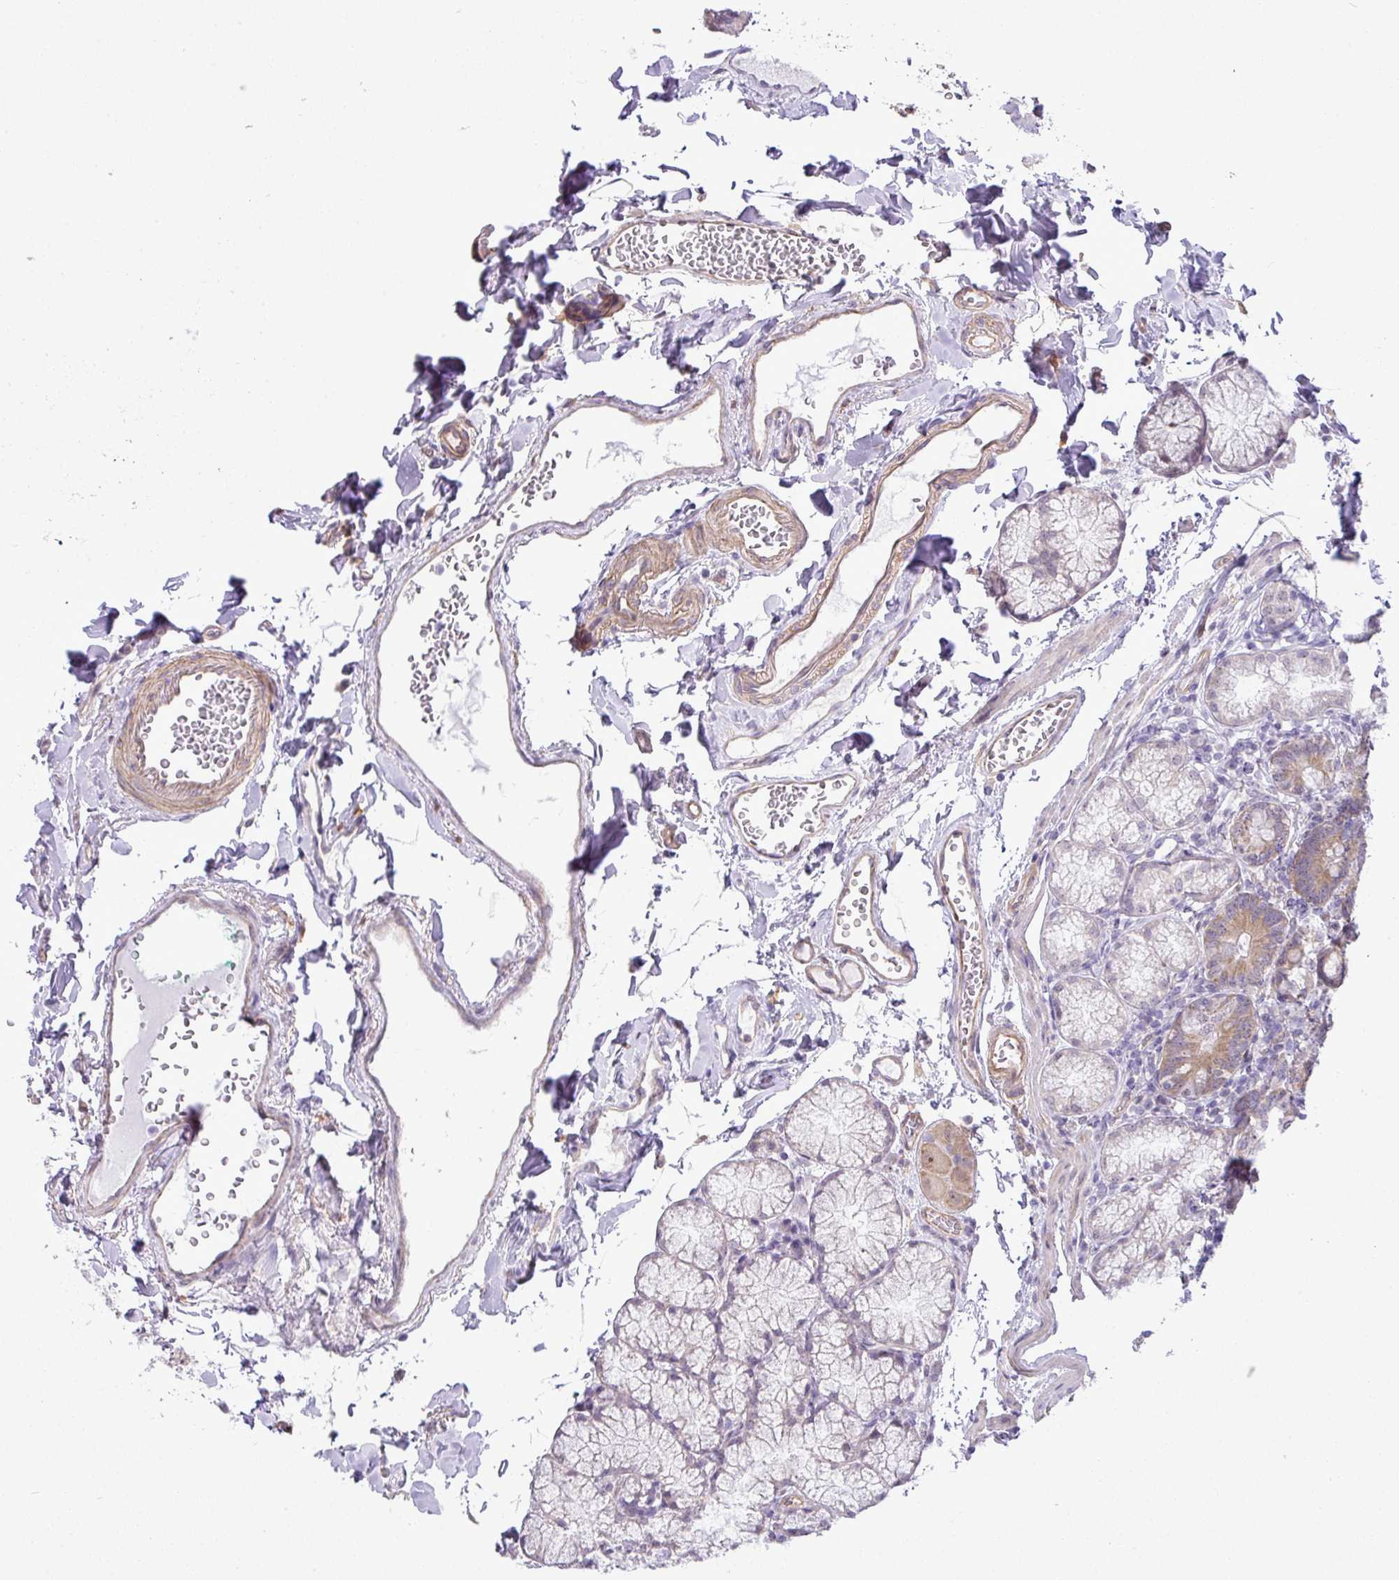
{"staining": {"intensity": "moderate", "quantity": ">75%", "location": "cytoplasmic/membranous"}, "tissue": "duodenum", "cell_type": "Glandular cells", "image_type": "normal", "snomed": [{"axis": "morphology", "description": "Normal tissue, NOS"}, {"axis": "topography", "description": "Duodenum"}], "caption": "This image displays IHC staining of normal duodenum, with medium moderate cytoplasmic/membranous positivity in approximately >75% of glandular cells.", "gene": "MAK16", "patient": {"sex": "female", "age": 67}}